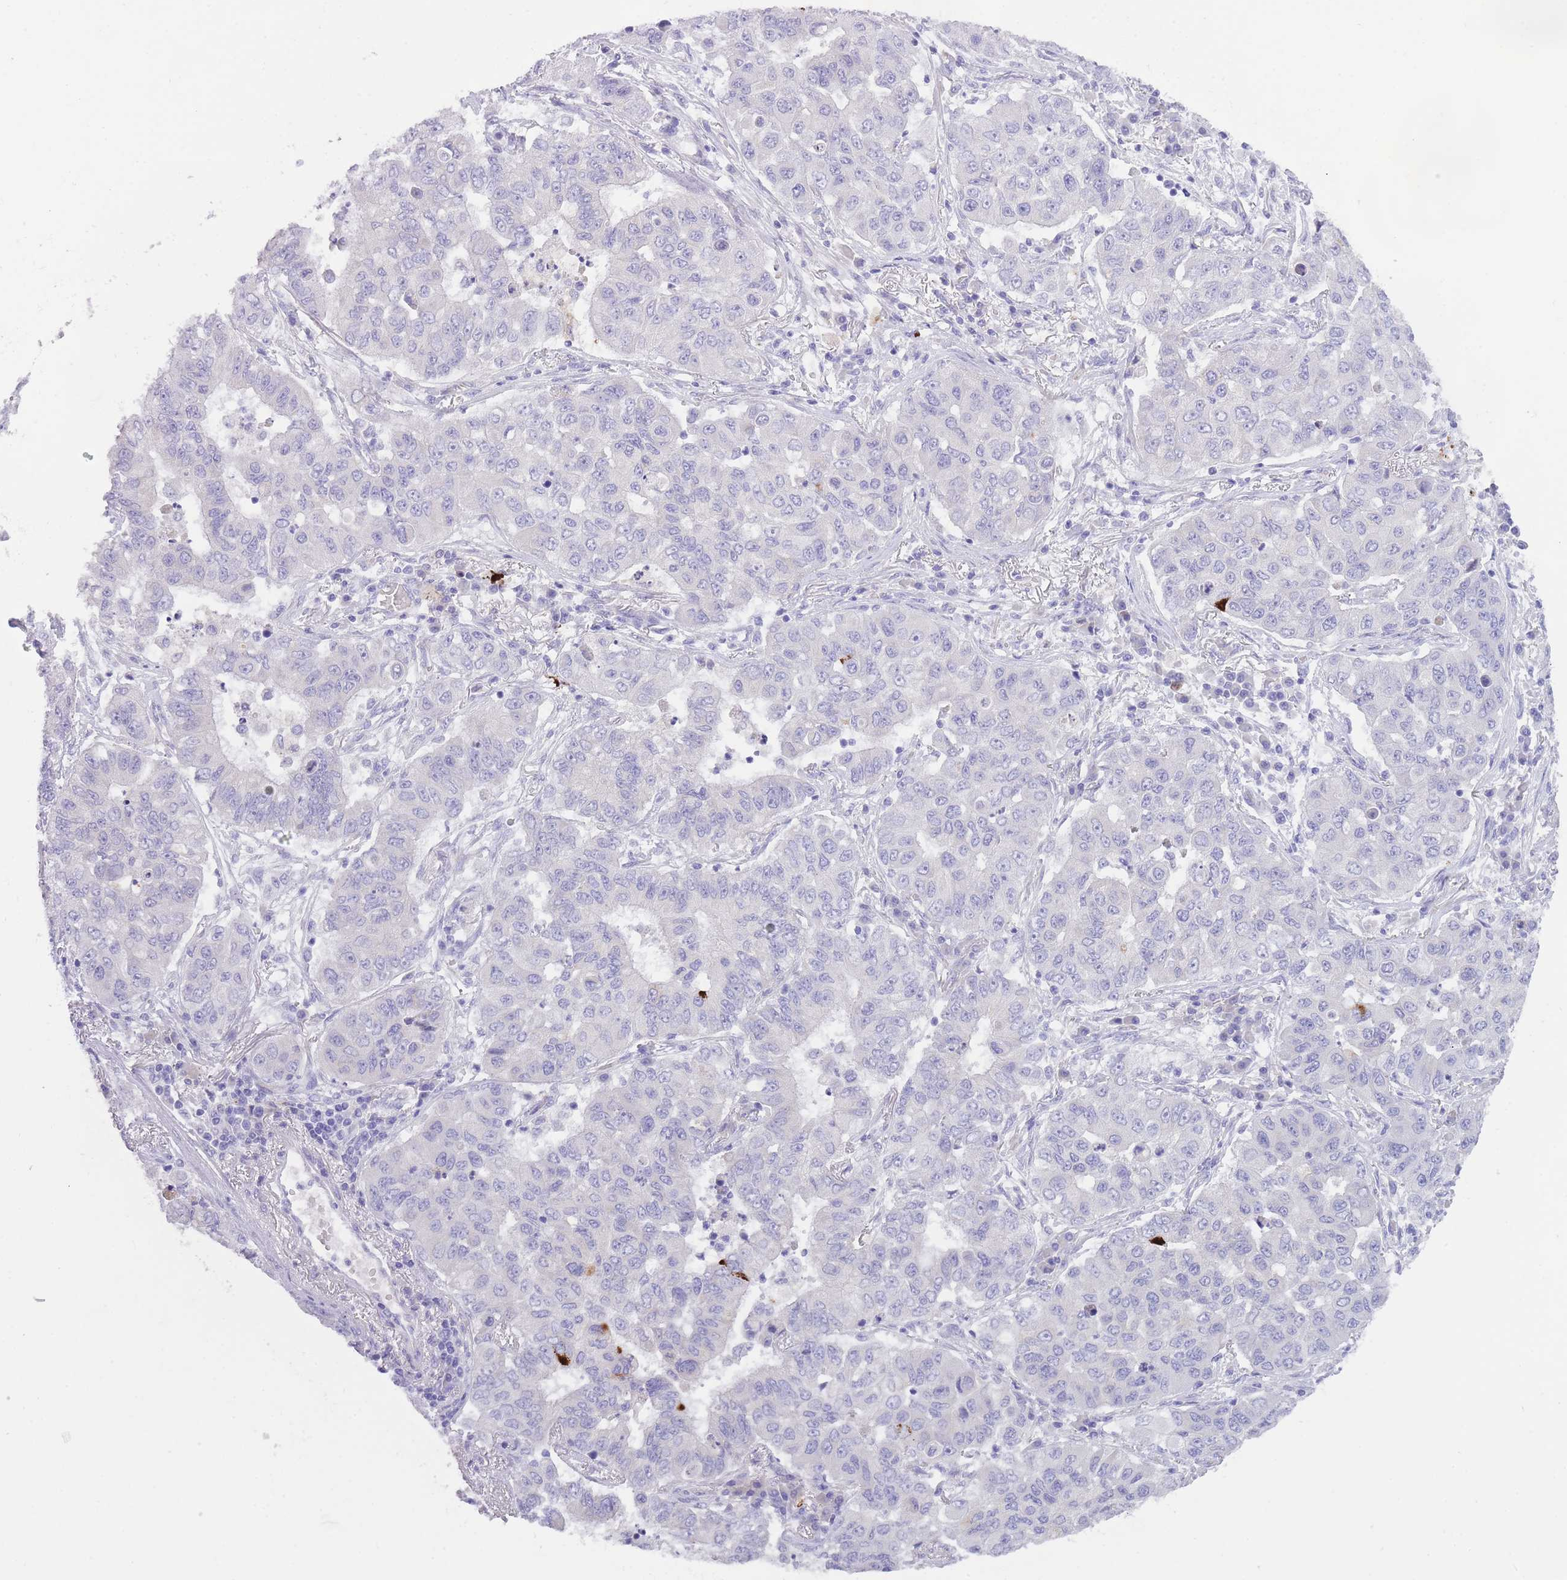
{"staining": {"intensity": "negative", "quantity": "none", "location": "none"}, "tissue": "lung cancer", "cell_type": "Tumor cells", "image_type": "cancer", "snomed": [{"axis": "morphology", "description": "Squamous cell carcinoma, NOS"}, {"axis": "topography", "description": "Lung"}], "caption": "Lung cancer (squamous cell carcinoma) was stained to show a protein in brown. There is no significant positivity in tumor cells.", "gene": "QTRT1", "patient": {"sex": "male", "age": 74}}